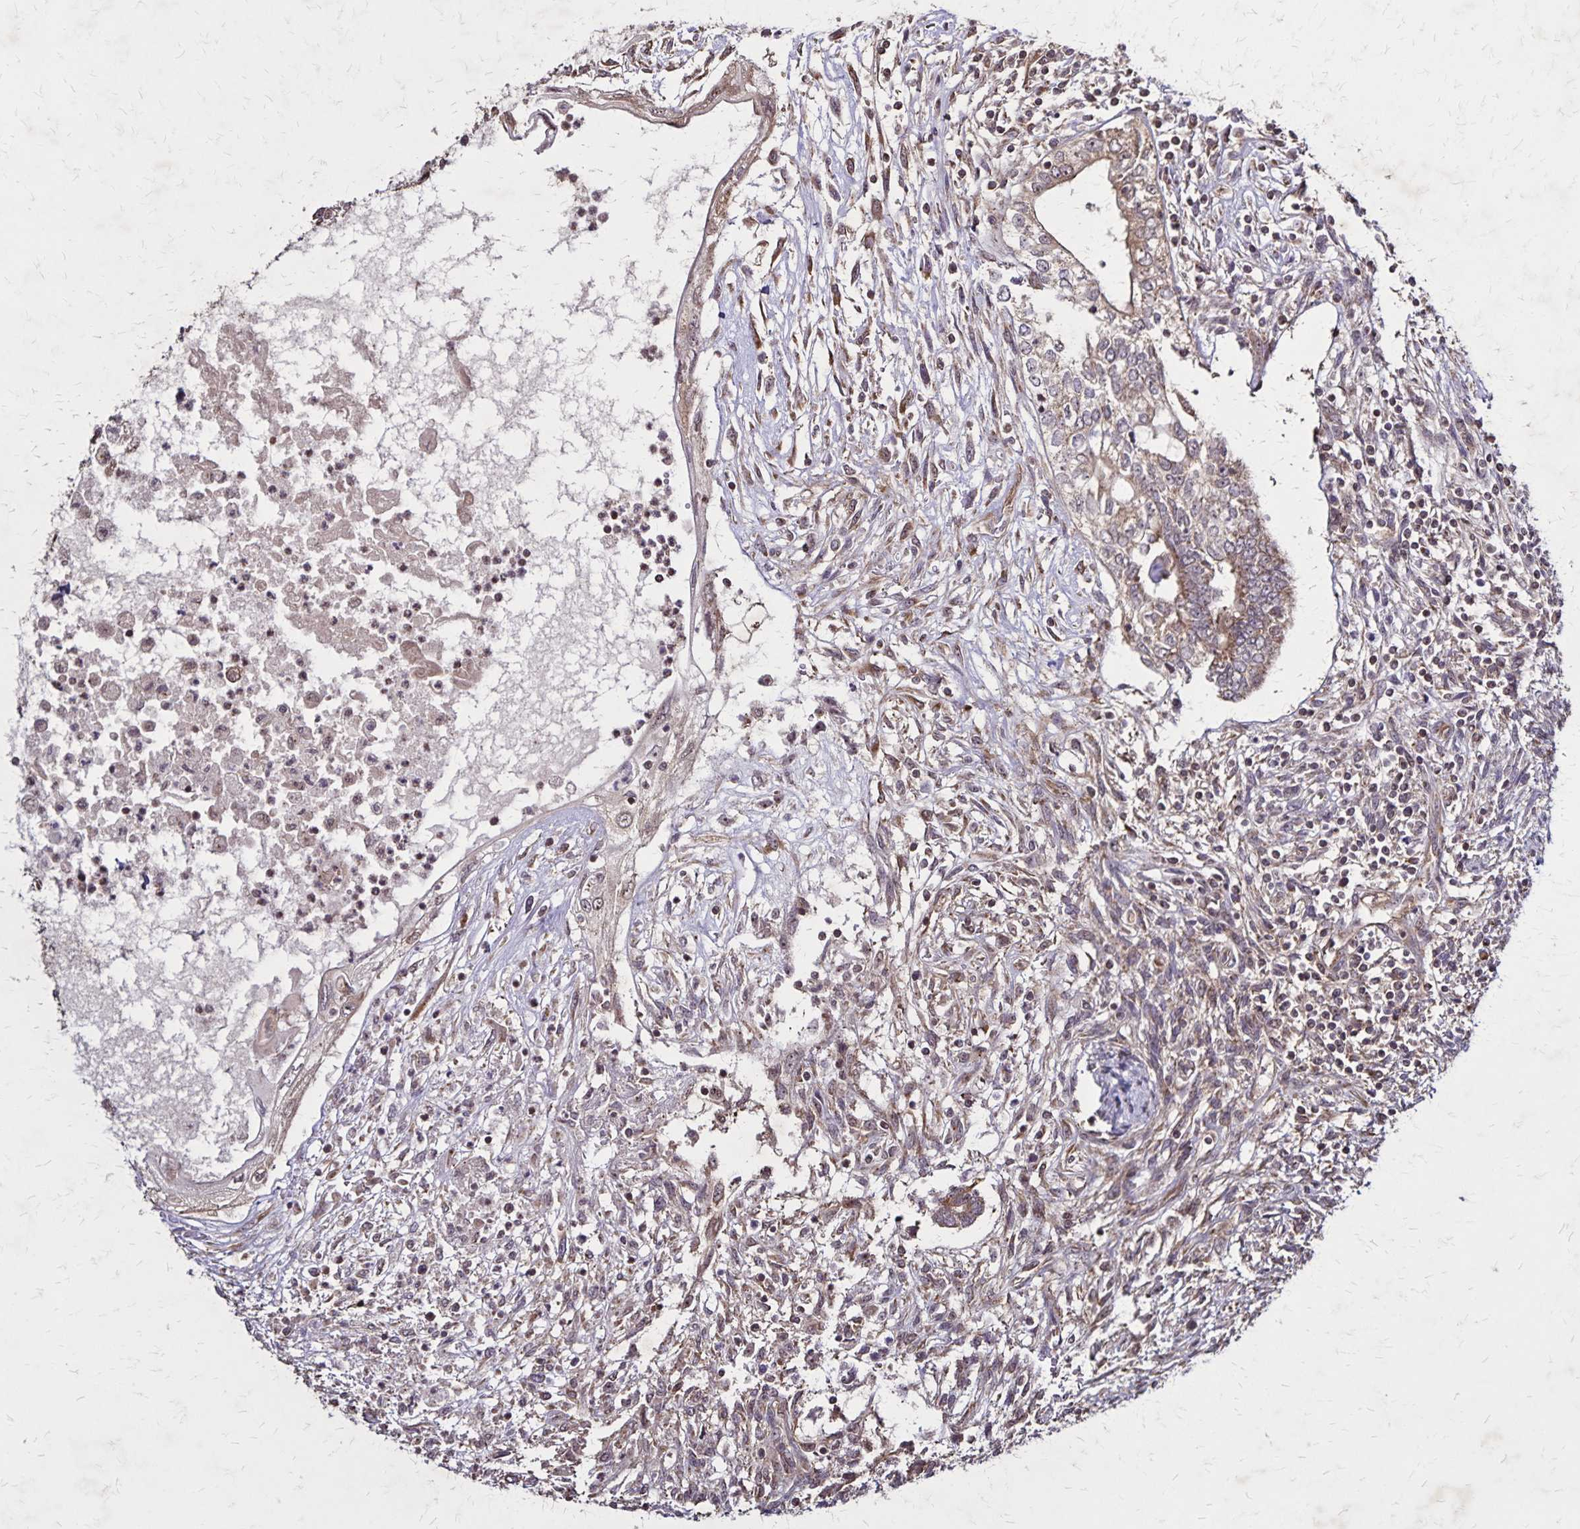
{"staining": {"intensity": "weak", "quantity": "25%-75%", "location": "cytoplasmic/membranous"}, "tissue": "testis cancer", "cell_type": "Tumor cells", "image_type": "cancer", "snomed": [{"axis": "morphology", "description": "Carcinoma, Embryonal, NOS"}, {"axis": "topography", "description": "Testis"}], "caption": "IHC photomicrograph of human testis embryonal carcinoma stained for a protein (brown), which demonstrates low levels of weak cytoplasmic/membranous expression in approximately 25%-75% of tumor cells.", "gene": "NFS1", "patient": {"sex": "male", "age": 37}}